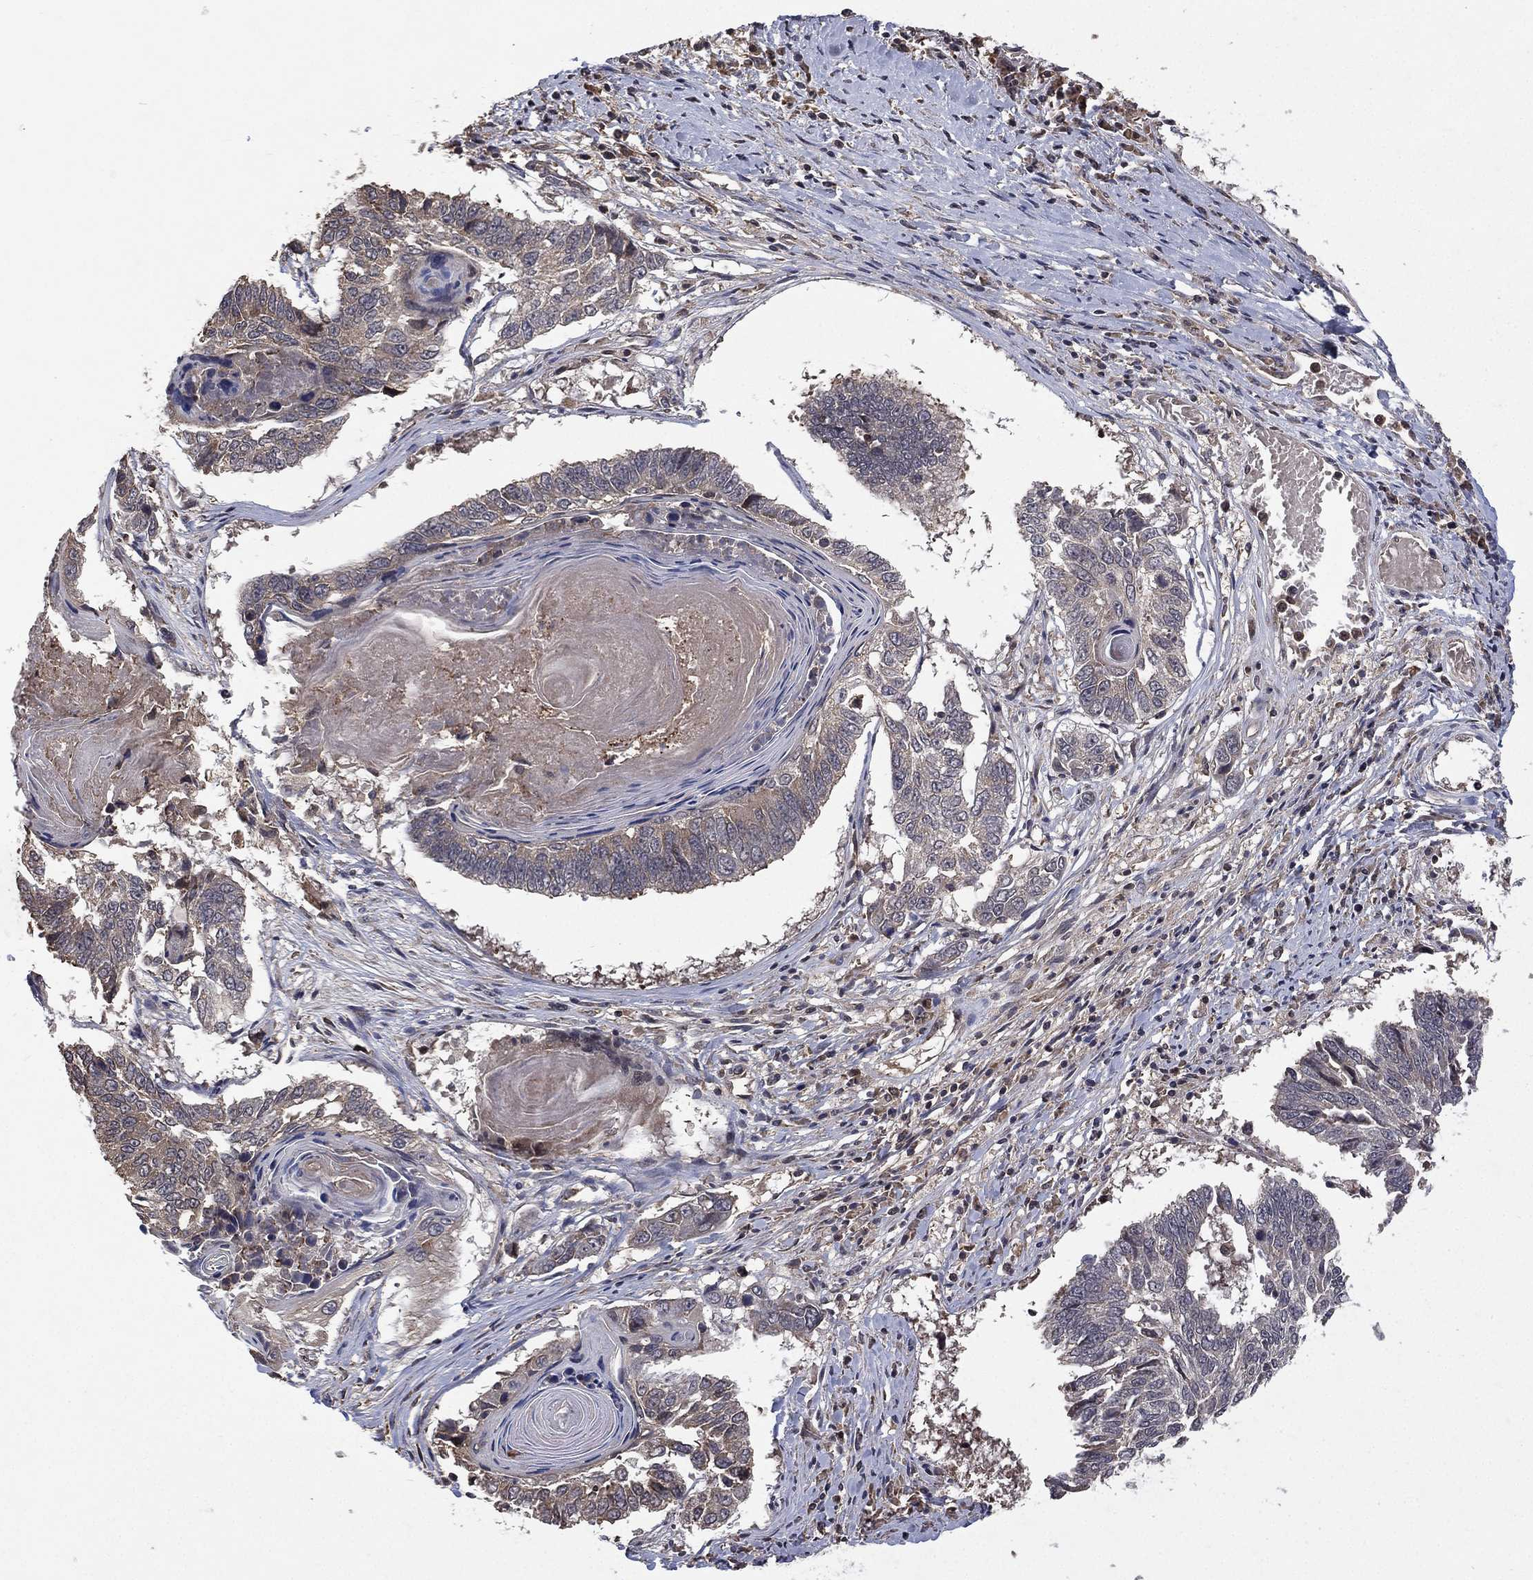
{"staining": {"intensity": "negative", "quantity": "none", "location": "none"}, "tissue": "lung cancer", "cell_type": "Tumor cells", "image_type": "cancer", "snomed": [{"axis": "morphology", "description": "Squamous cell carcinoma, NOS"}, {"axis": "topography", "description": "Lung"}], "caption": "High power microscopy image of an IHC histopathology image of lung cancer, revealing no significant staining in tumor cells.", "gene": "ATG4B", "patient": {"sex": "male", "age": 73}}